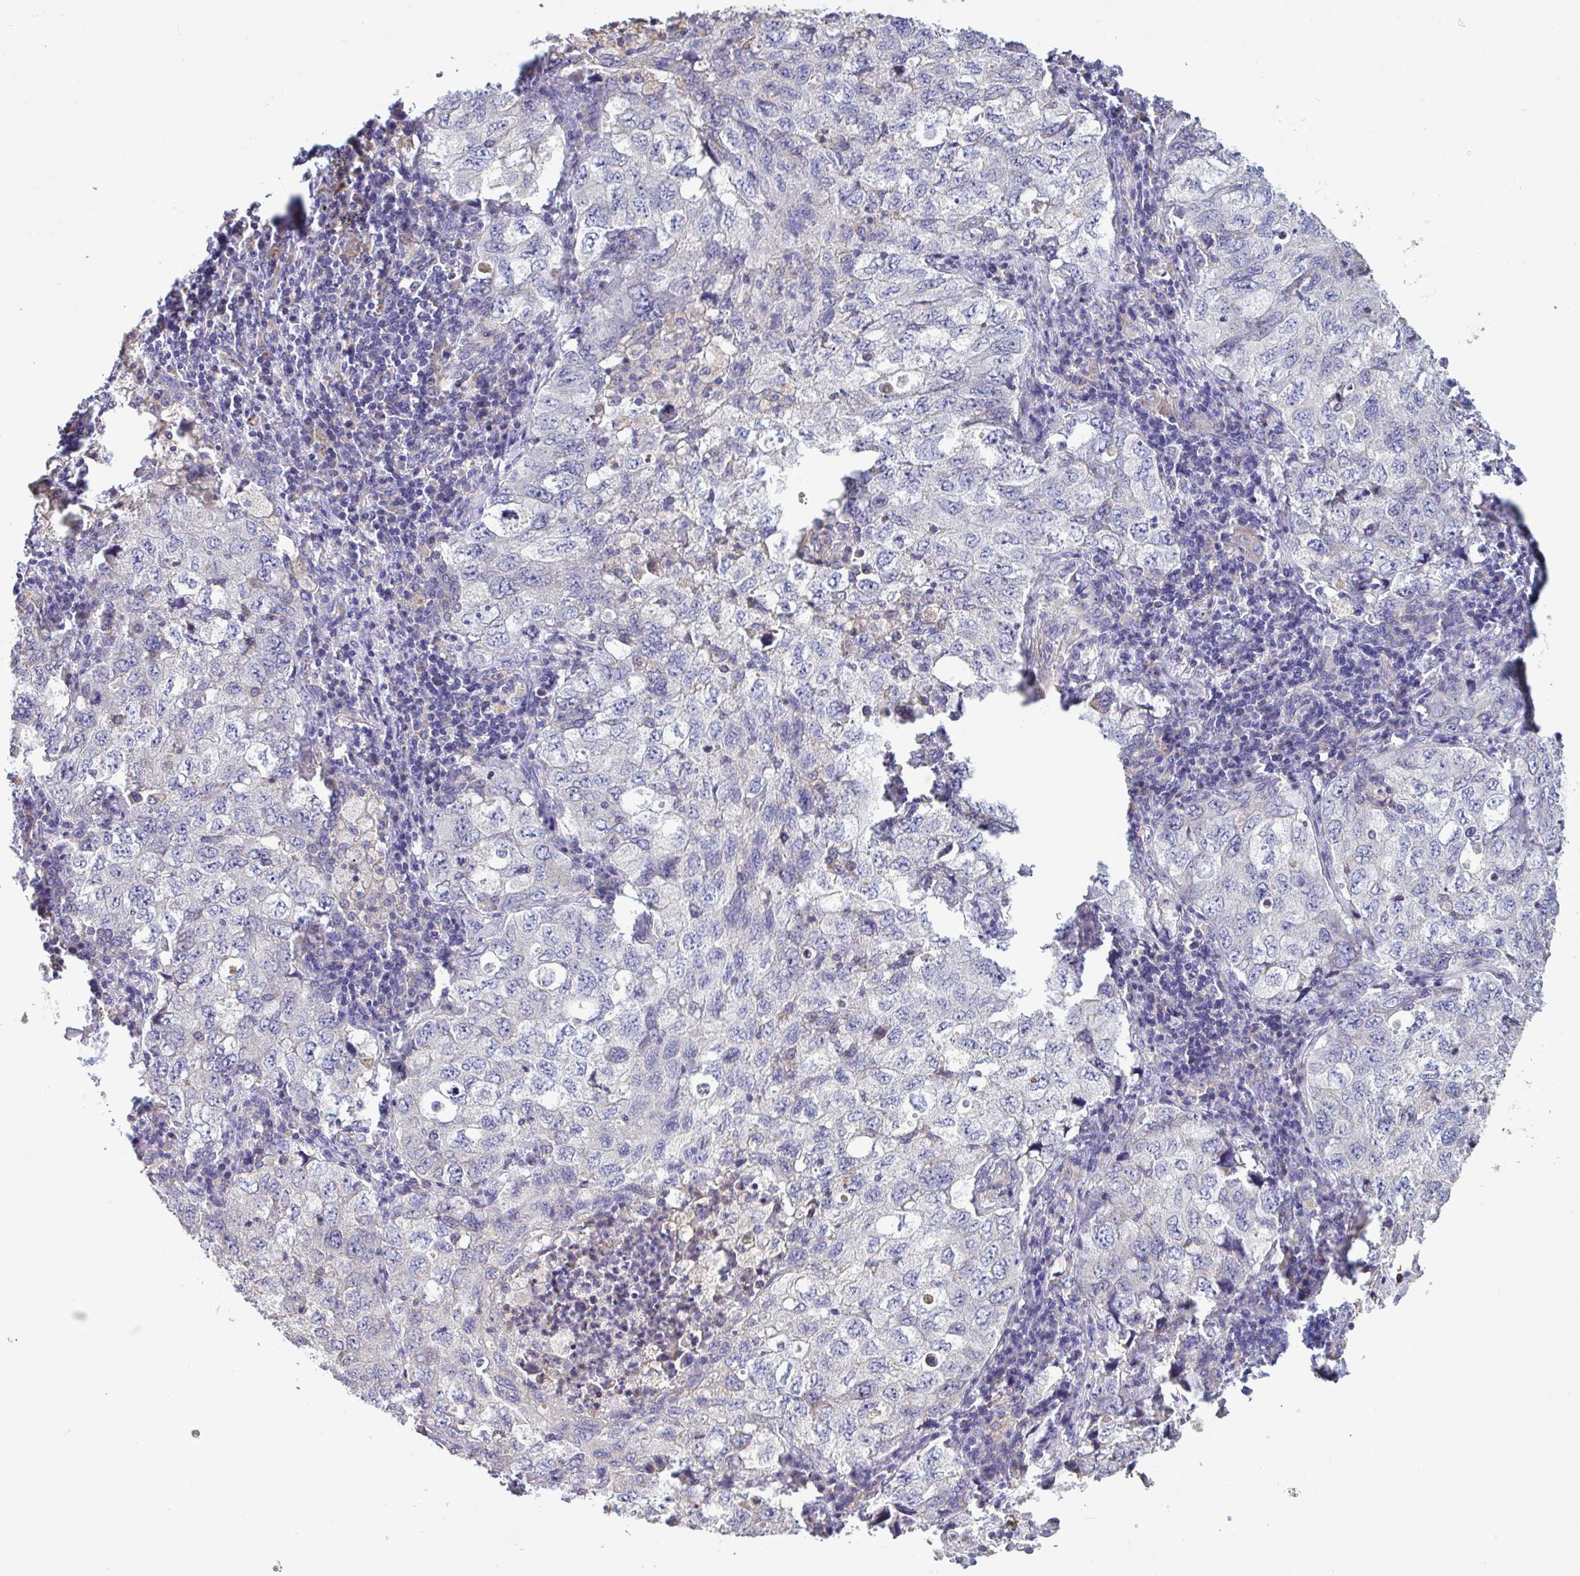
{"staining": {"intensity": "negative", "quantity": "none", "location": "none"}, "tissue": "lung cancer", "cell_type": "Tumor cells", "image_type": "cancer", "snomed": [{"axis": "morphology", "description": "Adenocarcinoma, NOS"}, {"axis": "topography", "description": "Lung"}], "caption": "Immunohistochemistry (IHC) of human lung adenocarcinoma exhibits no positivity in tumor cells.", "gene": "MYMK", "patient": {"sex": "female", "age": 57}}